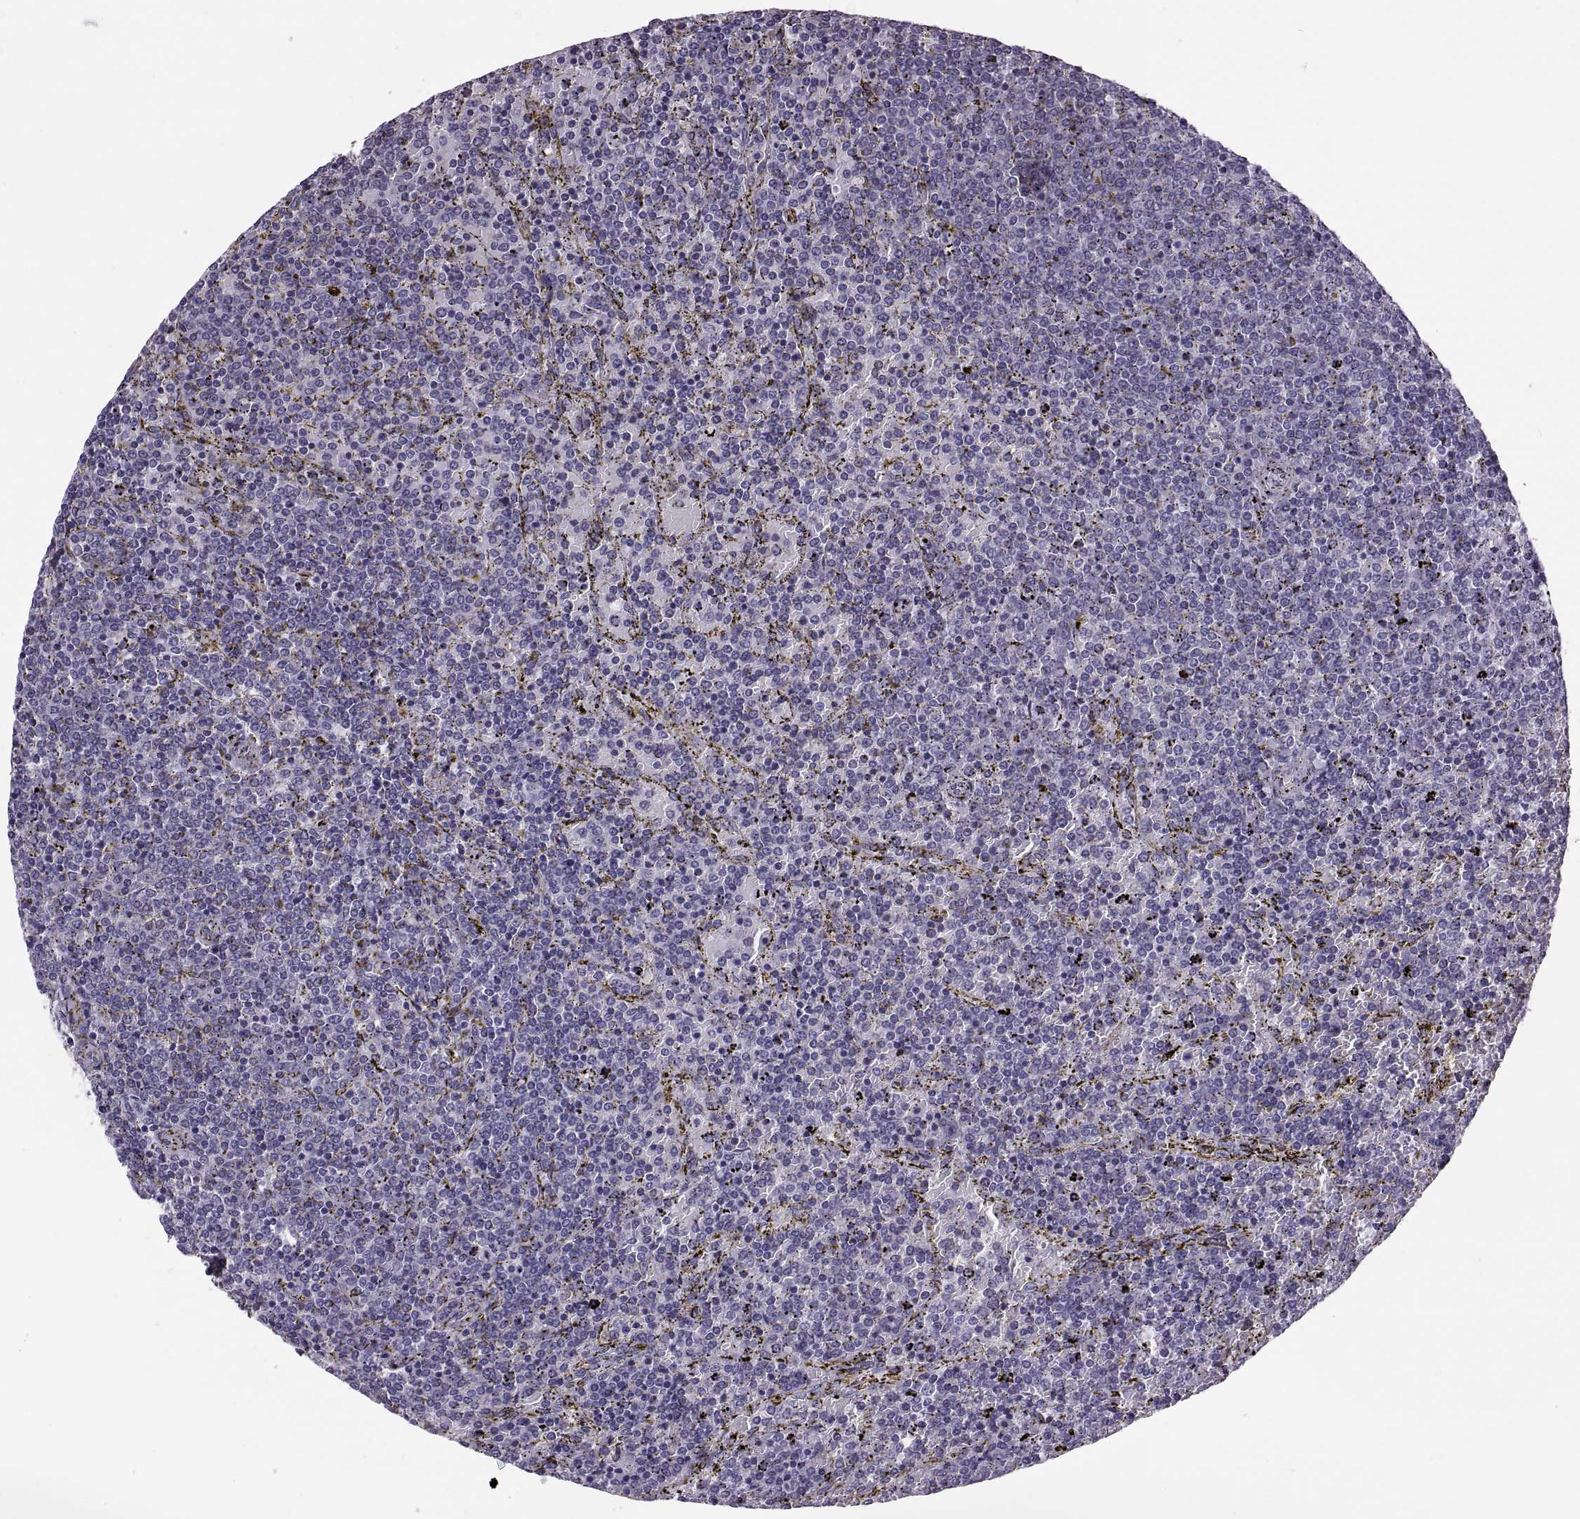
{"staining": {"intensity": "negative", "quantity": "none", "location": "none"}, "tissue": "lymphoma", "cell_type": "Tumor cells", "image_type": "cancer", "snomed": [{"axis": "morphology", "description": "Malignant lymphoma, non-Hodgkin's type, Low grade"}, {"axis": "topography", "description": "Spleen"}], "caption": "Human malignant lymphoma, non-Hodgkin's type (low-grade) stained for a protein using immunohistochemistry exhibits no expression in tumor cells.", "gene": "SYNGR4", "patient": {"sex": "female", "age": 77}}